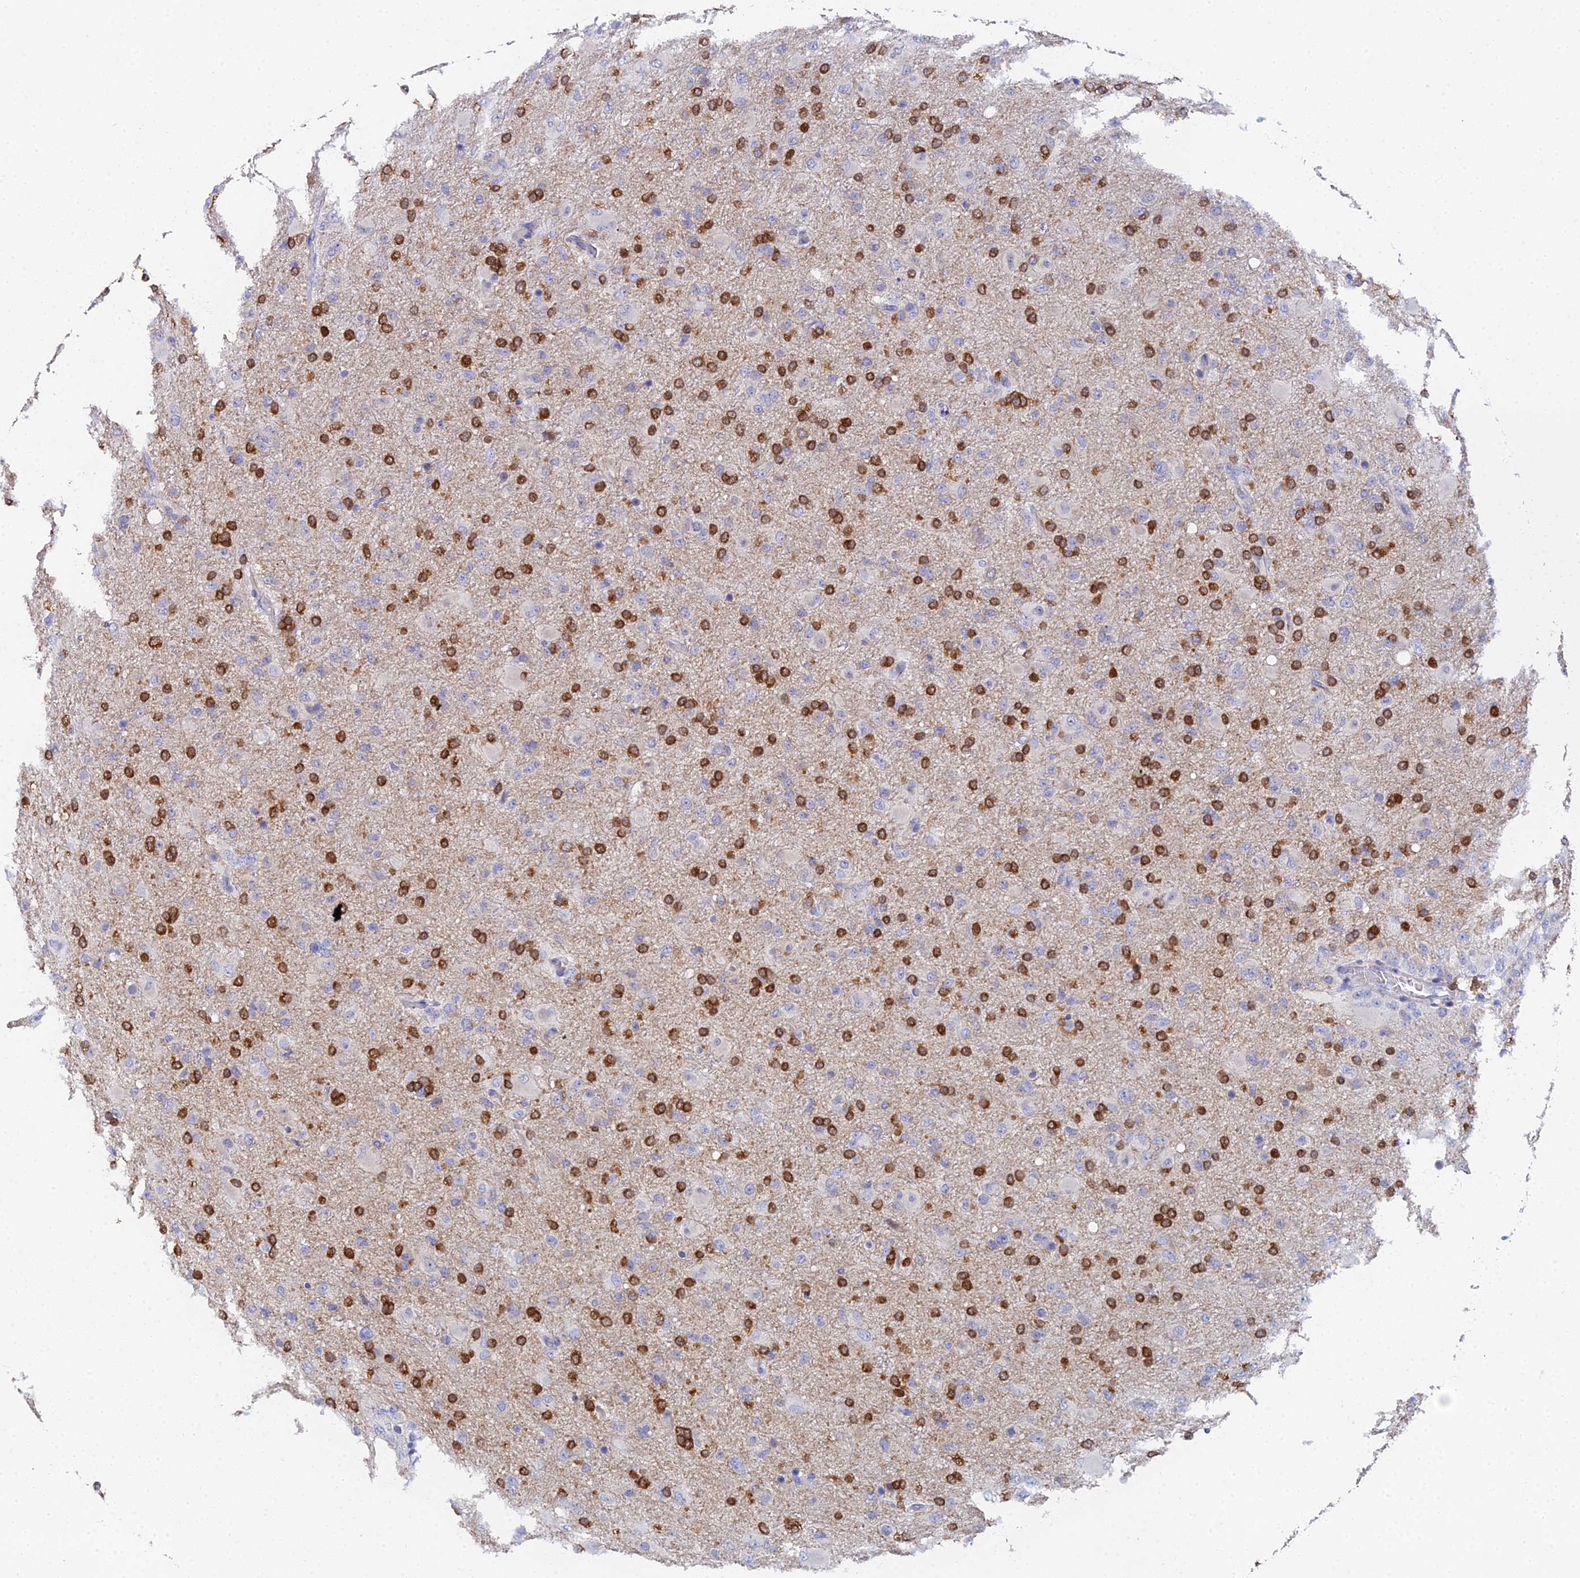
{"staining": {"intensity": "strong", "quantity": ">75%", "location": "cytoplasmic/membranous"}, "tissue": "glioma", "cell_type": "Tumor cells", "image_type": "cancer", "snomed": [{"axis": "morphology", "description": "Glioma, malignant, Low grade"}, {"axis": "topography", "description": "Brain"}], "caption": "Human glioma stained with a protein marker shows strong staining in tumor cells.", "gene": "ENSG00000268674", "patient": {"sex": "male", "age": 65}}